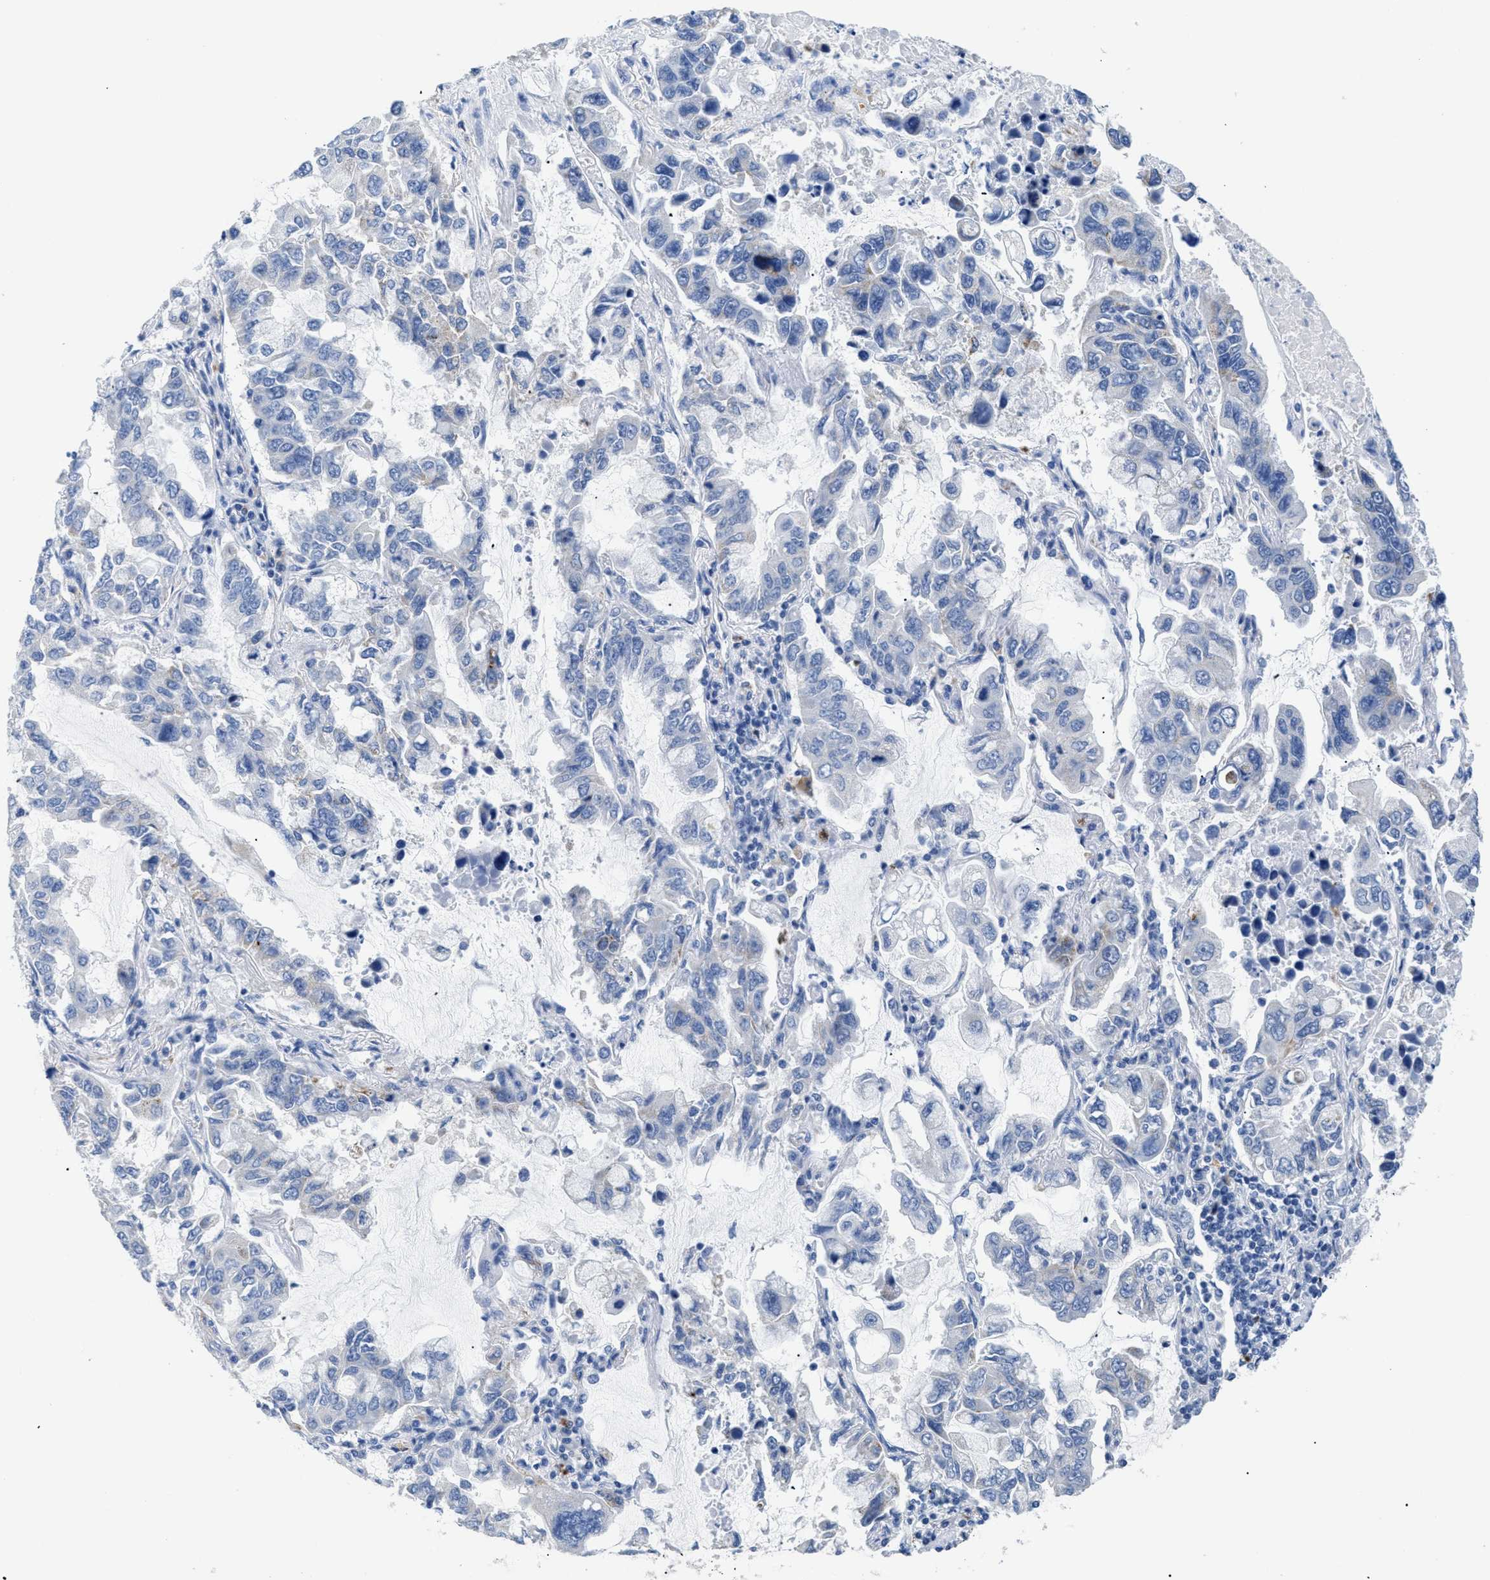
{"staining": {"intensity": "negative", "quantity": "none", "location": "none"}, "tissue": "lung cancer", "cell_type": "Tumor cells", "image_type": "cancer", "snomed": [{"axis": "morphology", "description": "Adenocarcinoma, NOS"}, {"axis": "topography", "description": "Lung"}], "caption": "This micrograph is of lung cancer (adenocarcinoma) stained with immunohistochemistry (IHC) to label a protein in brown with the nuclei are counter-stained blue. There is no expression in tumor cells.", "gene": "APOBEC2", "patient": {"sex": "male", "age": 64}}